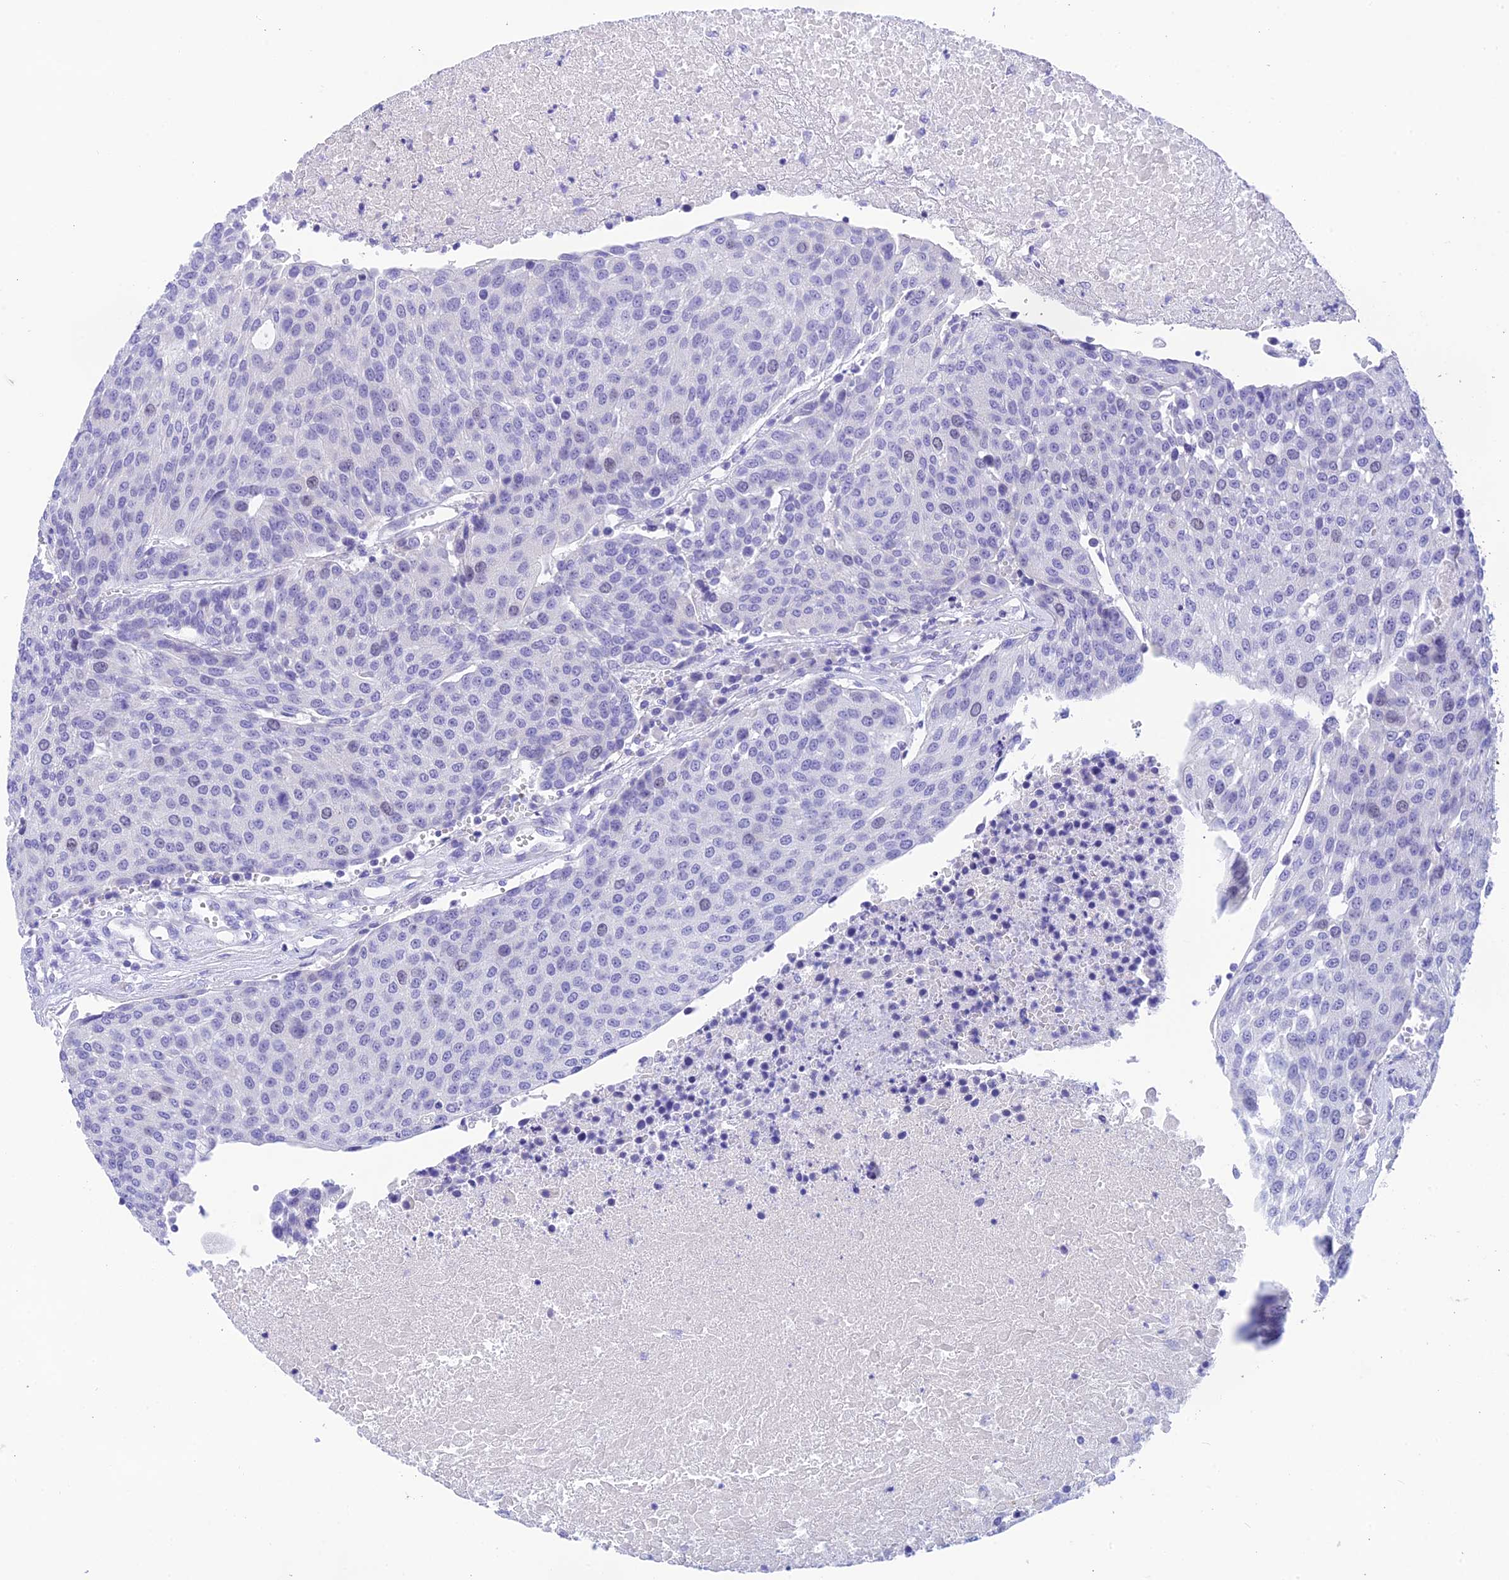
{"staining": {"intensity": "negative", "quantity": "none", "location": "none"}, "tissue": "urothelial cancer", "cell_type": "Tumor cells", "image_type": "cancer", "snomed": [{"axis": "morphology", "description": "Urothelial carcinoma, High grade"}, {"axis": "topography", "description": "Urinary bladder"}], "caption": "Immunohistochemistry (IHC) image of urothelial cancer stained for a protein (brown), which reveals no staining in tumor cells.", "gene": "KDELR3", "patient": {"sex": "female", "age": 85}}